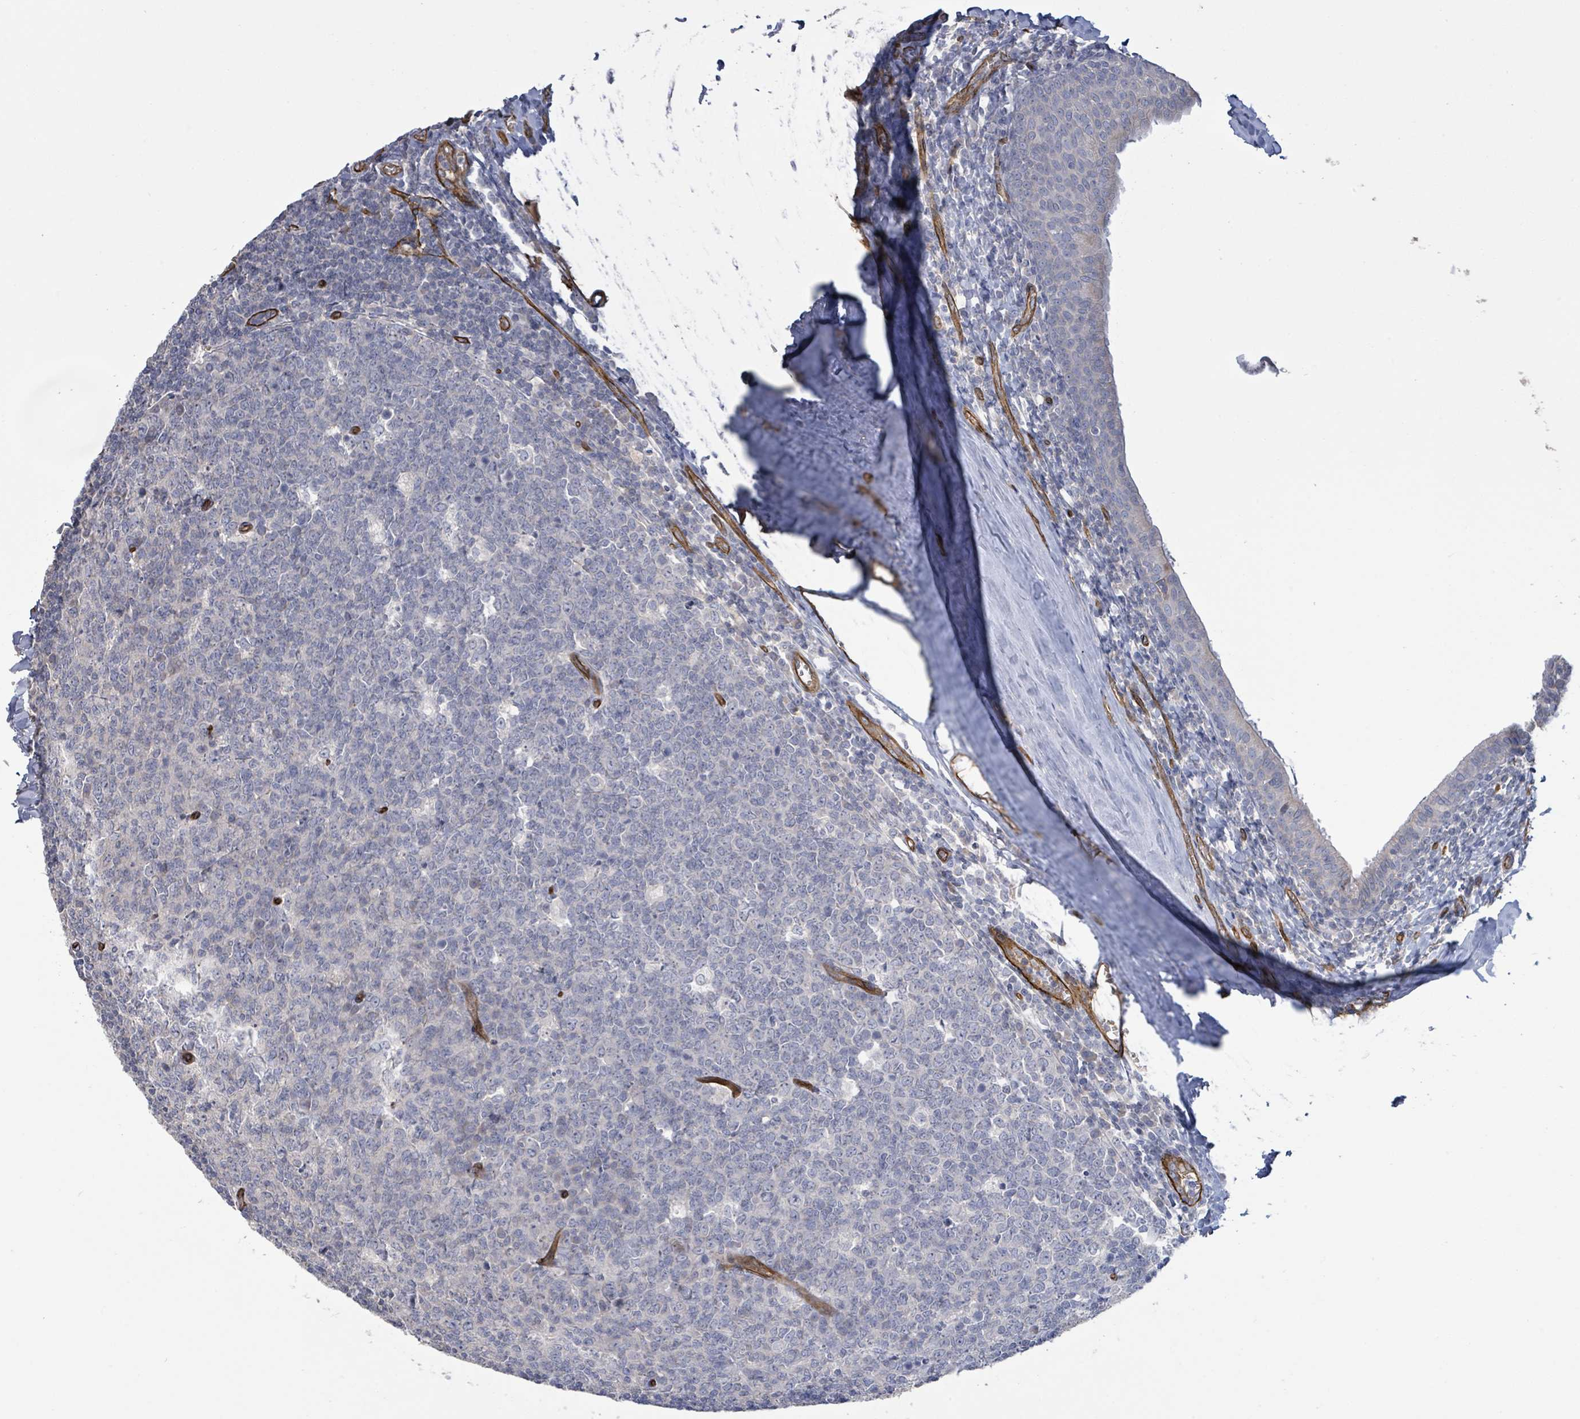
{"staining": {"intensity": "negative", "quantity": "none", "location": "none"}, "tissue": "tonsil", "cell_type": "Germinal center cells", "image_type": "normal", "snomed": [{"axis": "morphology", "description": "Normal tissue, NOS"}, {"axis": "topography", "description": "Tonsil"}], "caption": "Immunohistochemistry (IHC) image of benign tonsil: tonsil stained with DAB displays no significant protein staining in germinal center cells. The staining was performed using DAB to visualize the protein expression in brown, while the nuclei were stained in blue with hematoxylin (Magnification: 20x).", "gene": "KANK3", "patient": {"sex": "male", "age": 27}}